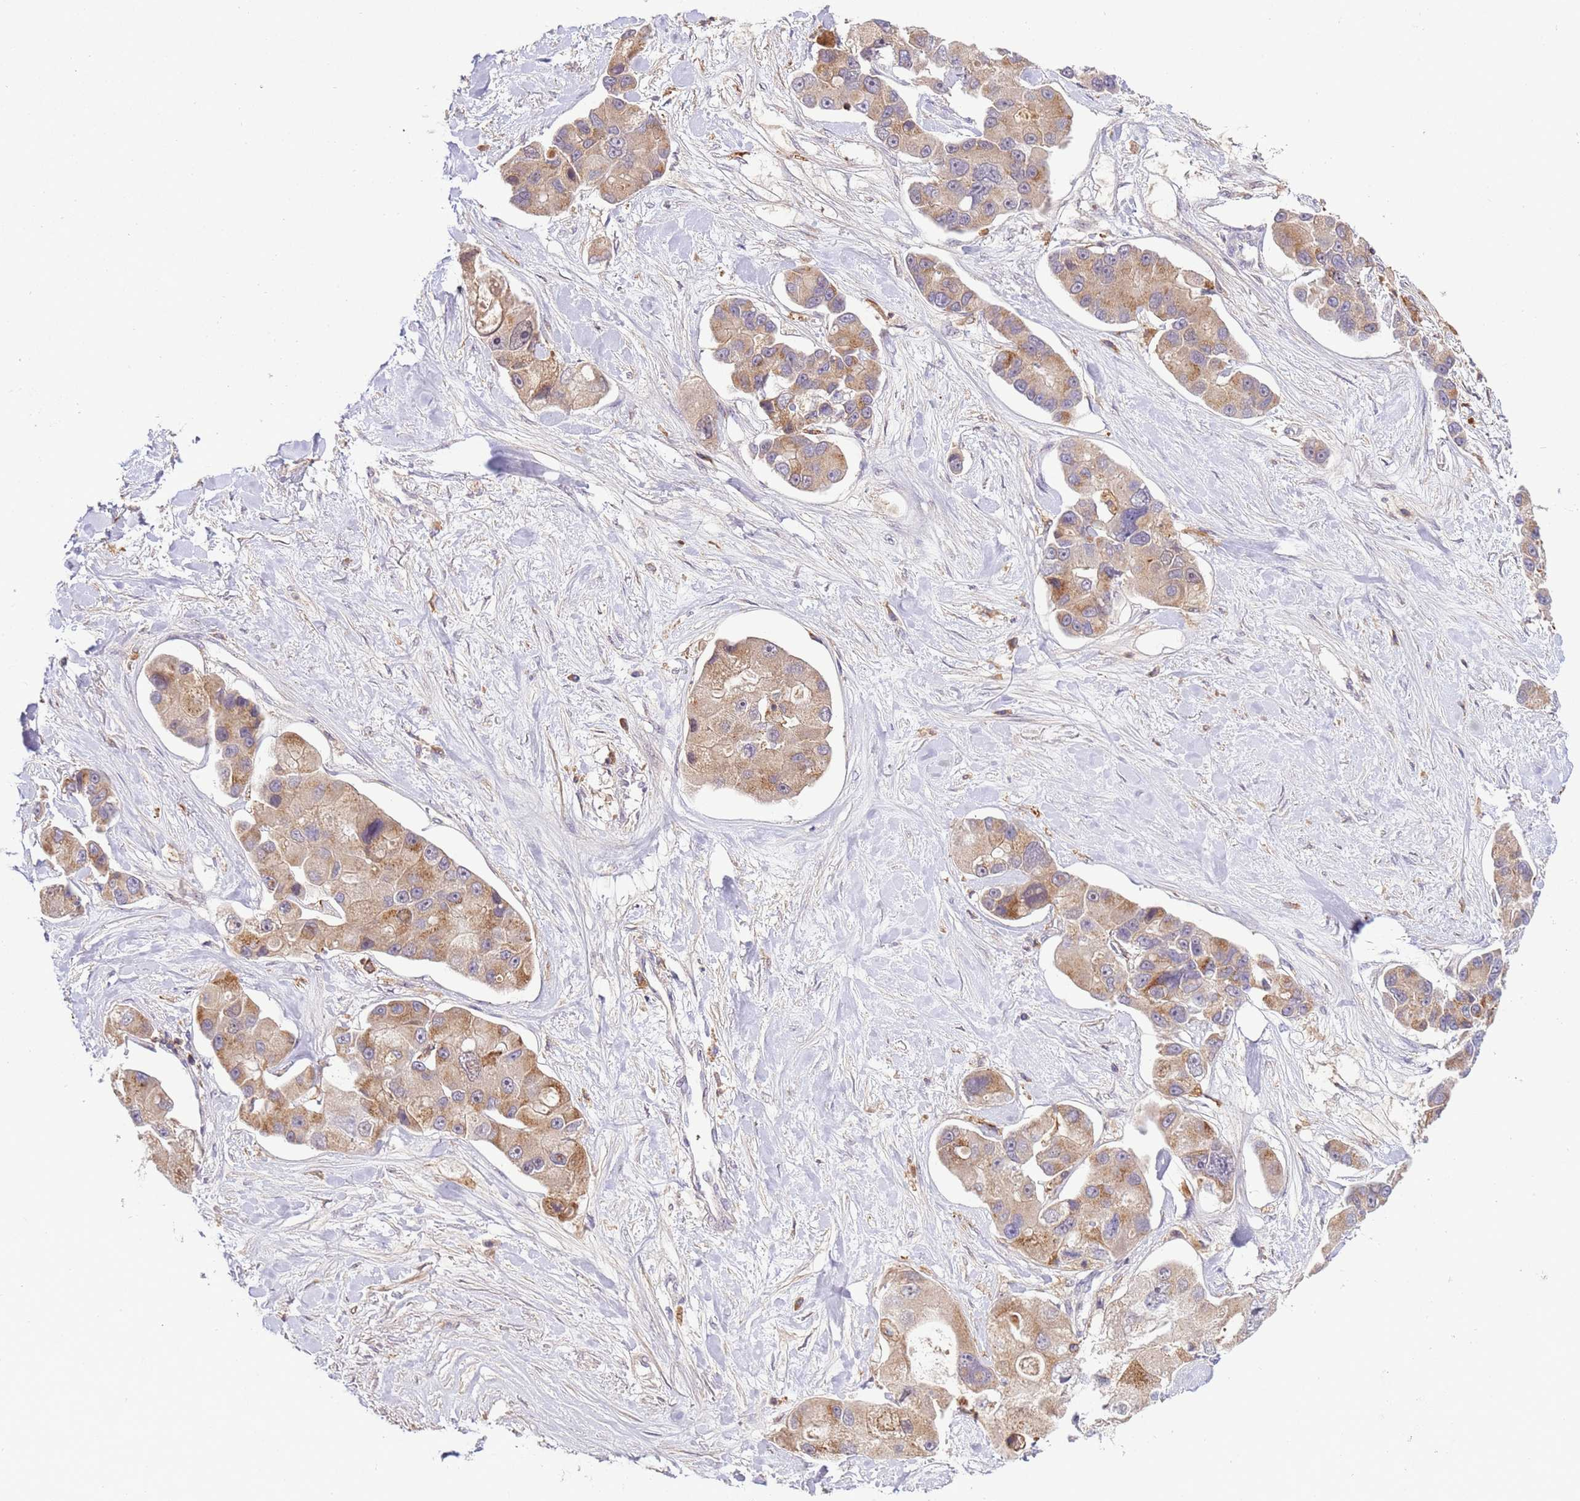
{"staining": {"intensity": "moderate", "quantity": ">75%", "location": "cytoplasmic/membranous"}, "tissue": "lung cancer", "cell_type": "Tumor cells", "image_type": "cancer", "snomed": [{"axis": "morphology", "description": "Adenocarcinoma, NOS"}, {"axis": "topography", "description": "Lung"}], "caption": "IHC micrograph of lung cancer stained for a protein (brown), which displays medium levels of moderate cytoplasmic/membranous staining in approximately >75% of tumor cells.", "gene": "ZNF624", "patient": {"sex": "female", "age": 54}}